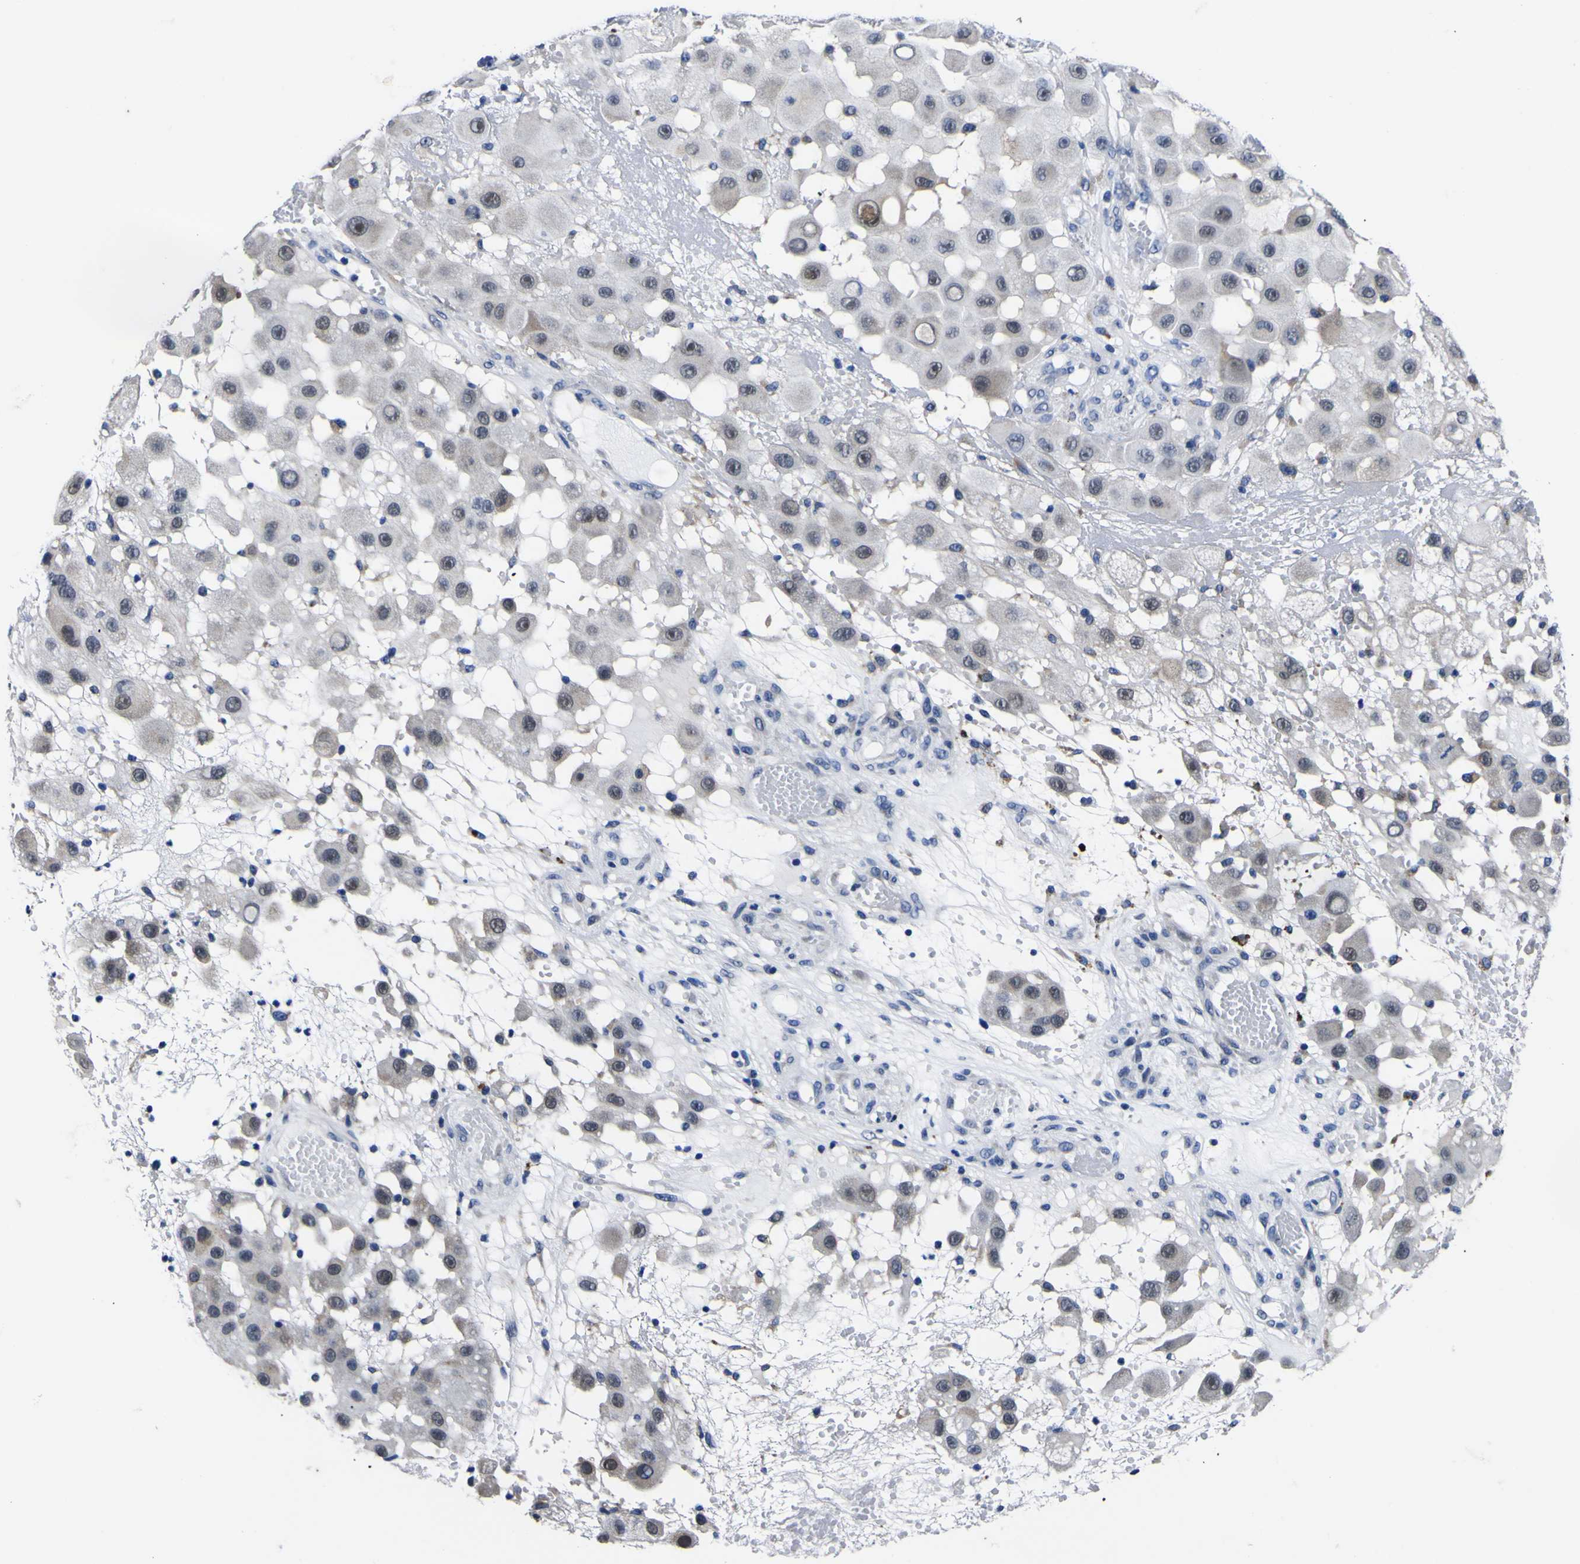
{"staining": {"intensity": "weak", "quantity": "25%-75%", "location": "nuclear"}, "tissue": "melanoma", "cell_type": "Tumor cells", "image_type": "cancer", "snomed": [{"axis": "morphology", "description": "Malignant melanoma, NOS"}, {"axis": "topography", "description": "Skin"}], "caption": "Malignant melanoma was stained to show a protein in brown. There is low levels of weak nuclear staining in approximately 25%-75% of tumor cells.", "gene": "IGFLR1", "patient": {"sex": "female", "age": 81}}